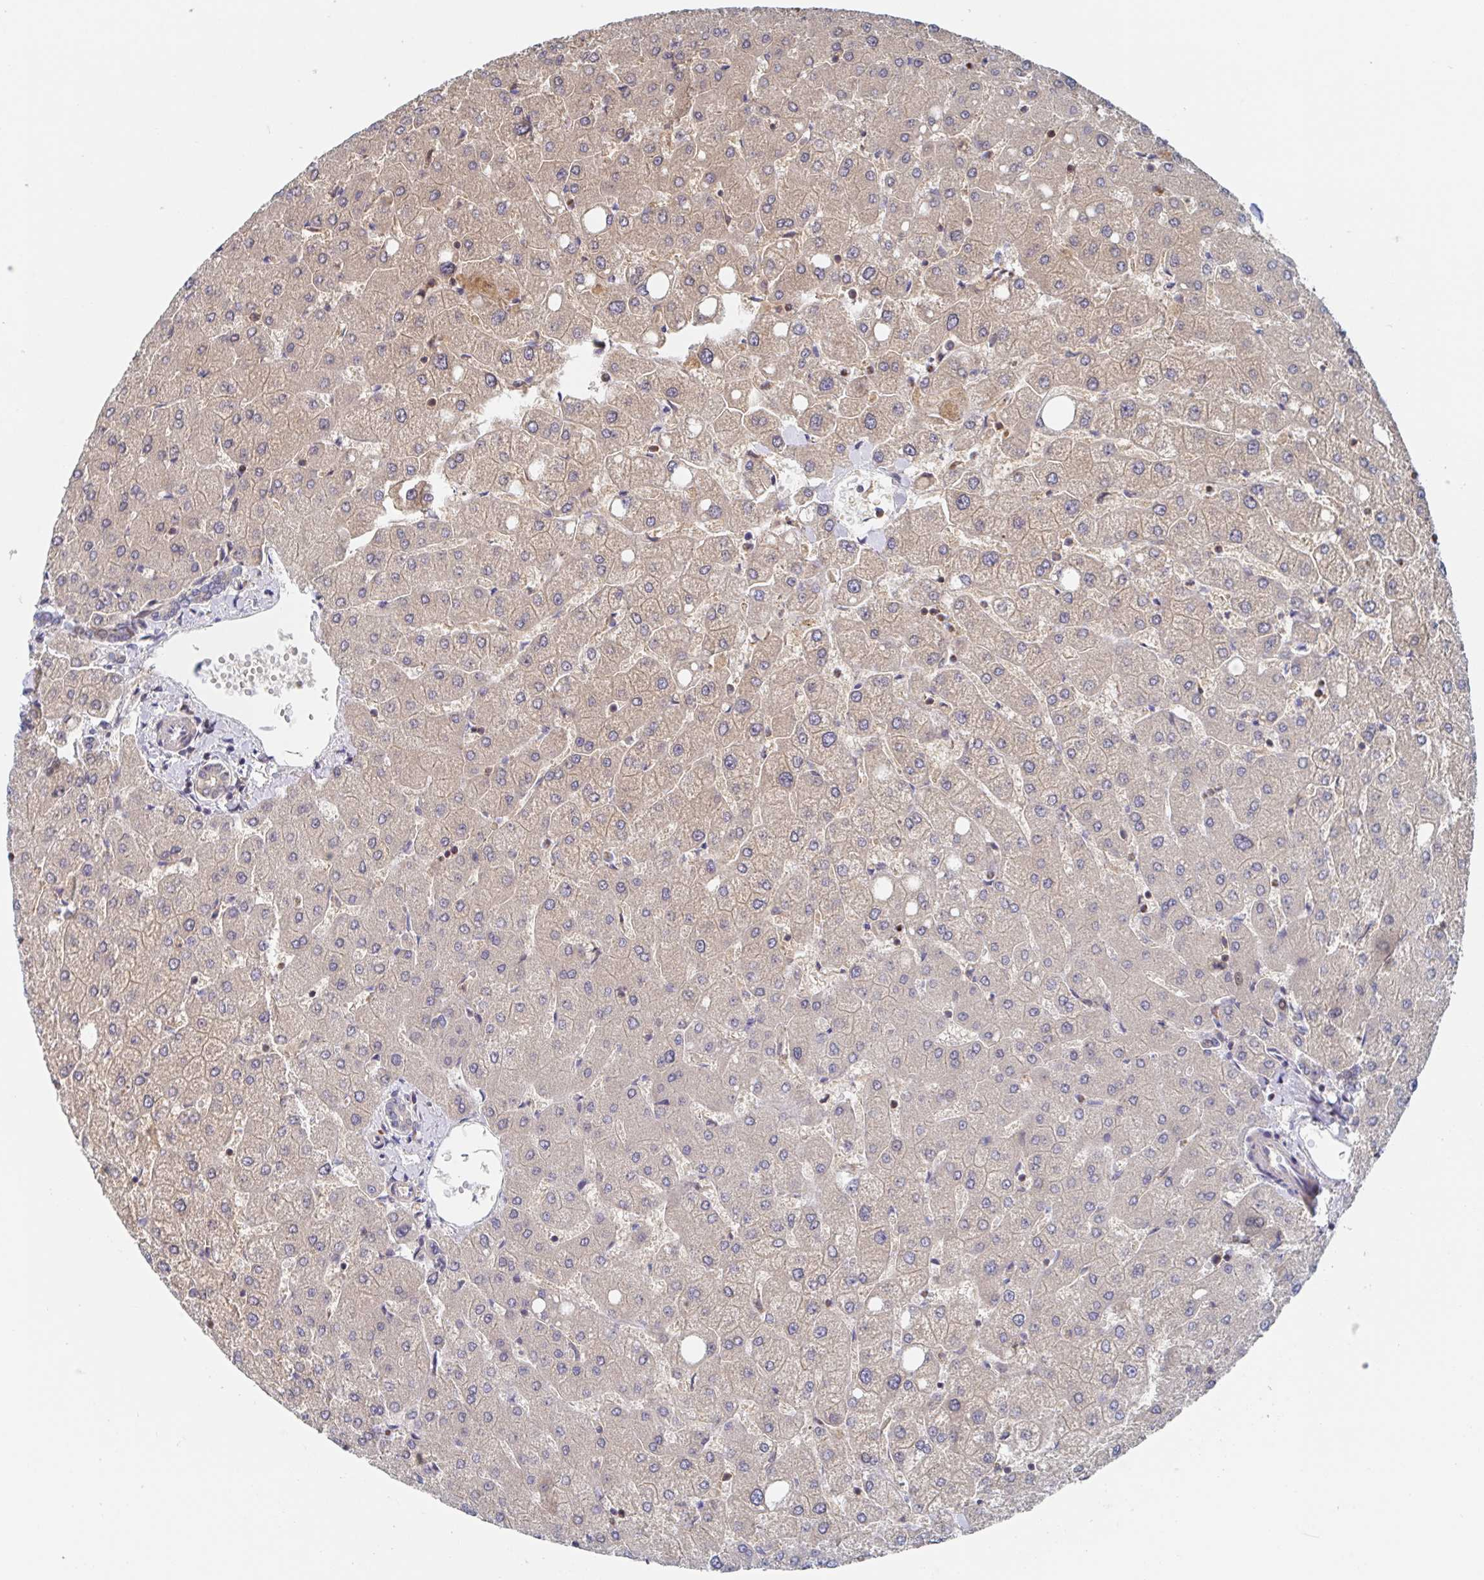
{"staining": {"intensity": "negative", "quantity": "none", "location": "none"}, "tissue": "liver", "cell_type": "Cholangiocytes", "image_type": "normal", "snomed": [{"axis": "morphology", "description": "Normal tissue, NOS"}, {"axis": "topography", "description": "Liver"}], "caption": "Cholangiocytes are negative for protein expression in unremarkable human liver. (DAB immunohistochemistry, high magnification).", "gene": "DHRS12", "patient": {"sex": "female", "age": 54}}